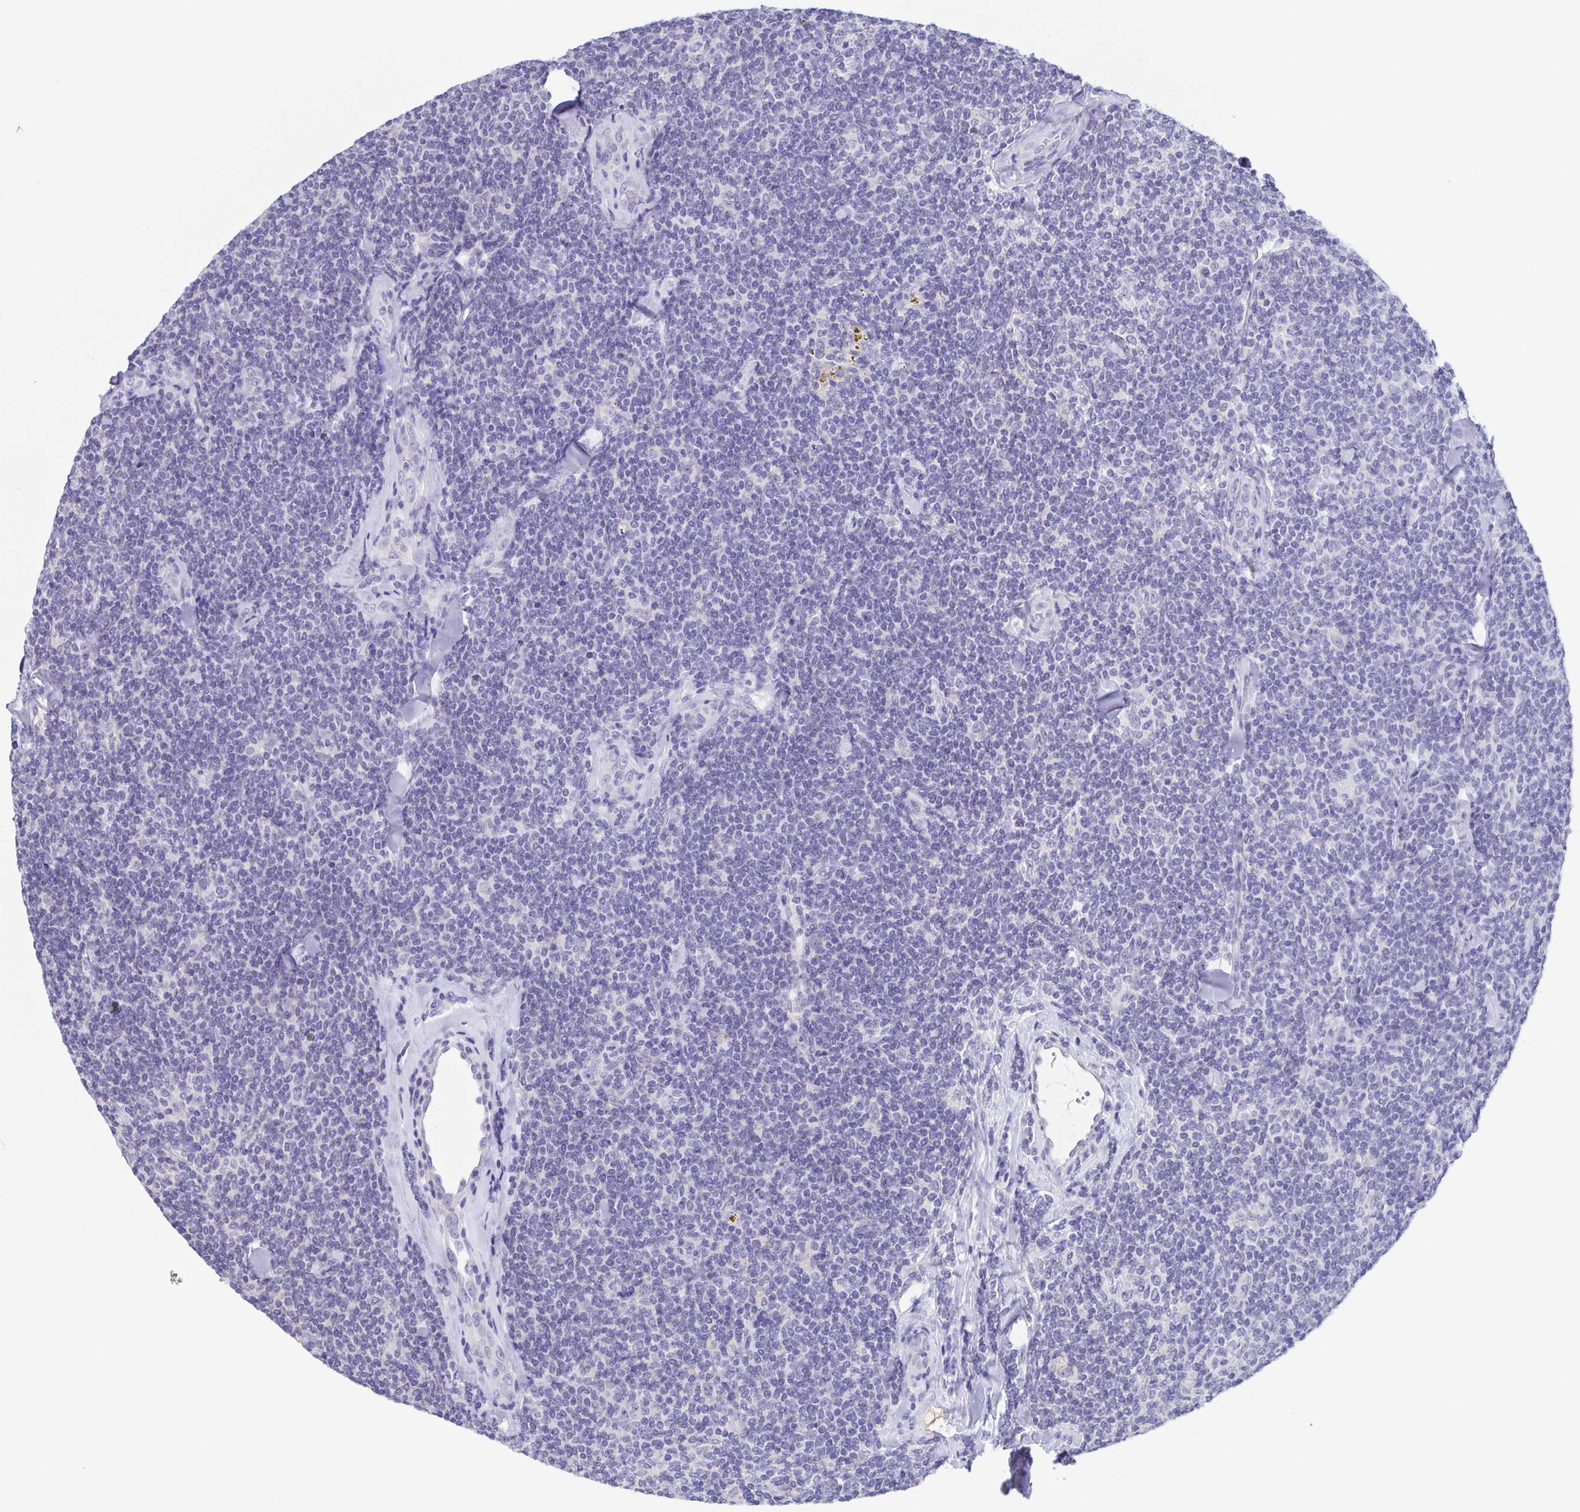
{"staining": {"intensity": "negative", "quantity": "none", "location": "none"}, "tissue": "lymphoma", "cell_type": "Tumor cells", "image_type": "cancer", "snomed": [{"axis": "morphology", "description": "Malignant lymphoma, non-Hodgkin's type, Low grade"}, {"axis": "topography", "description": "Lymph node"}], "caption": "IHC photomicrograph of human lymphoma stained for a protein (brown), which reveals no expression in tumor cells.", "gene": "TREH", "patient": {"sex": "female", "age": 56}}